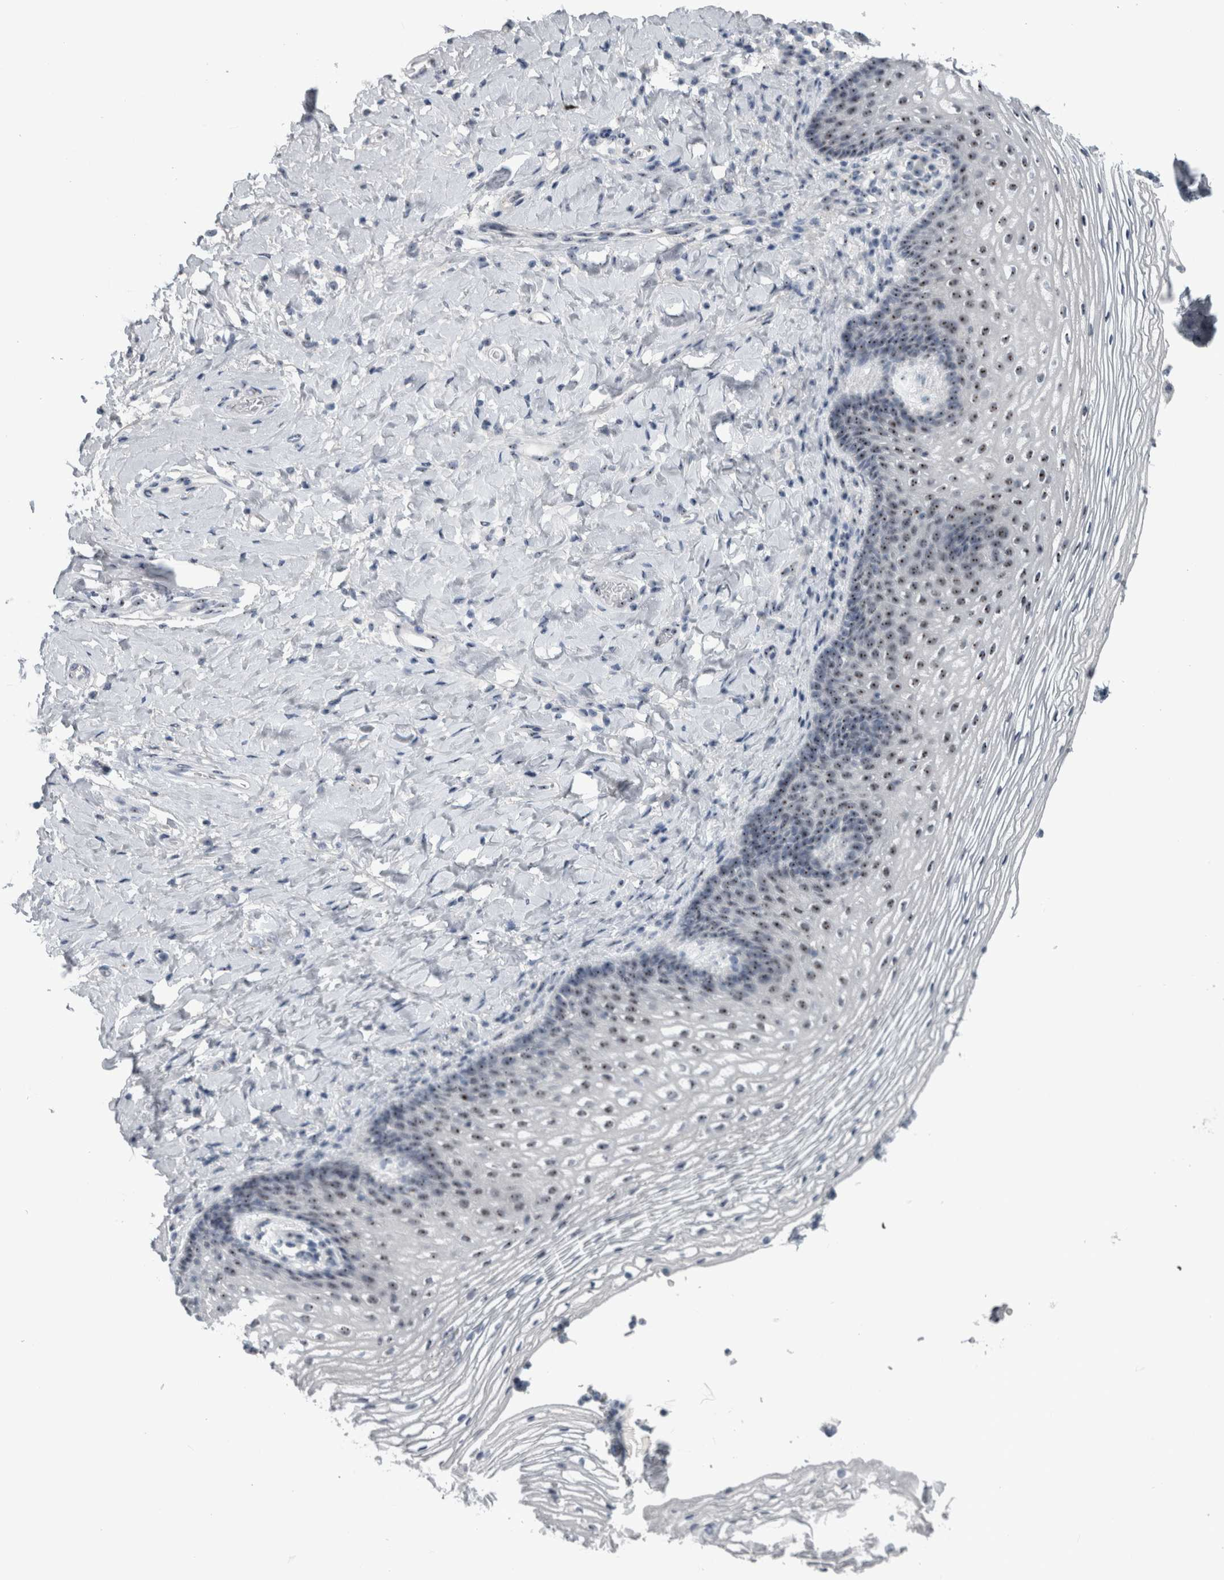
{"staining": {"intensity": "moderate", "quantity": ">75%", "location": "nuclear"}, "tissue": "vagina", "cell_type": "Squamous epithelial cells", "image_type": "normal", "snomed": [{"axis": "morphology", "description": "Normal tissue, NOS"}, {"axis": "topography", "description": "Vagina"}], "caption": "Vagina stained for a protein (brown) displays moderate nuclear positive staining in approximately >75% of squamous epithelial cells.", "gene": "UTP6", "patient": {"sex": "female", "age": 60}}